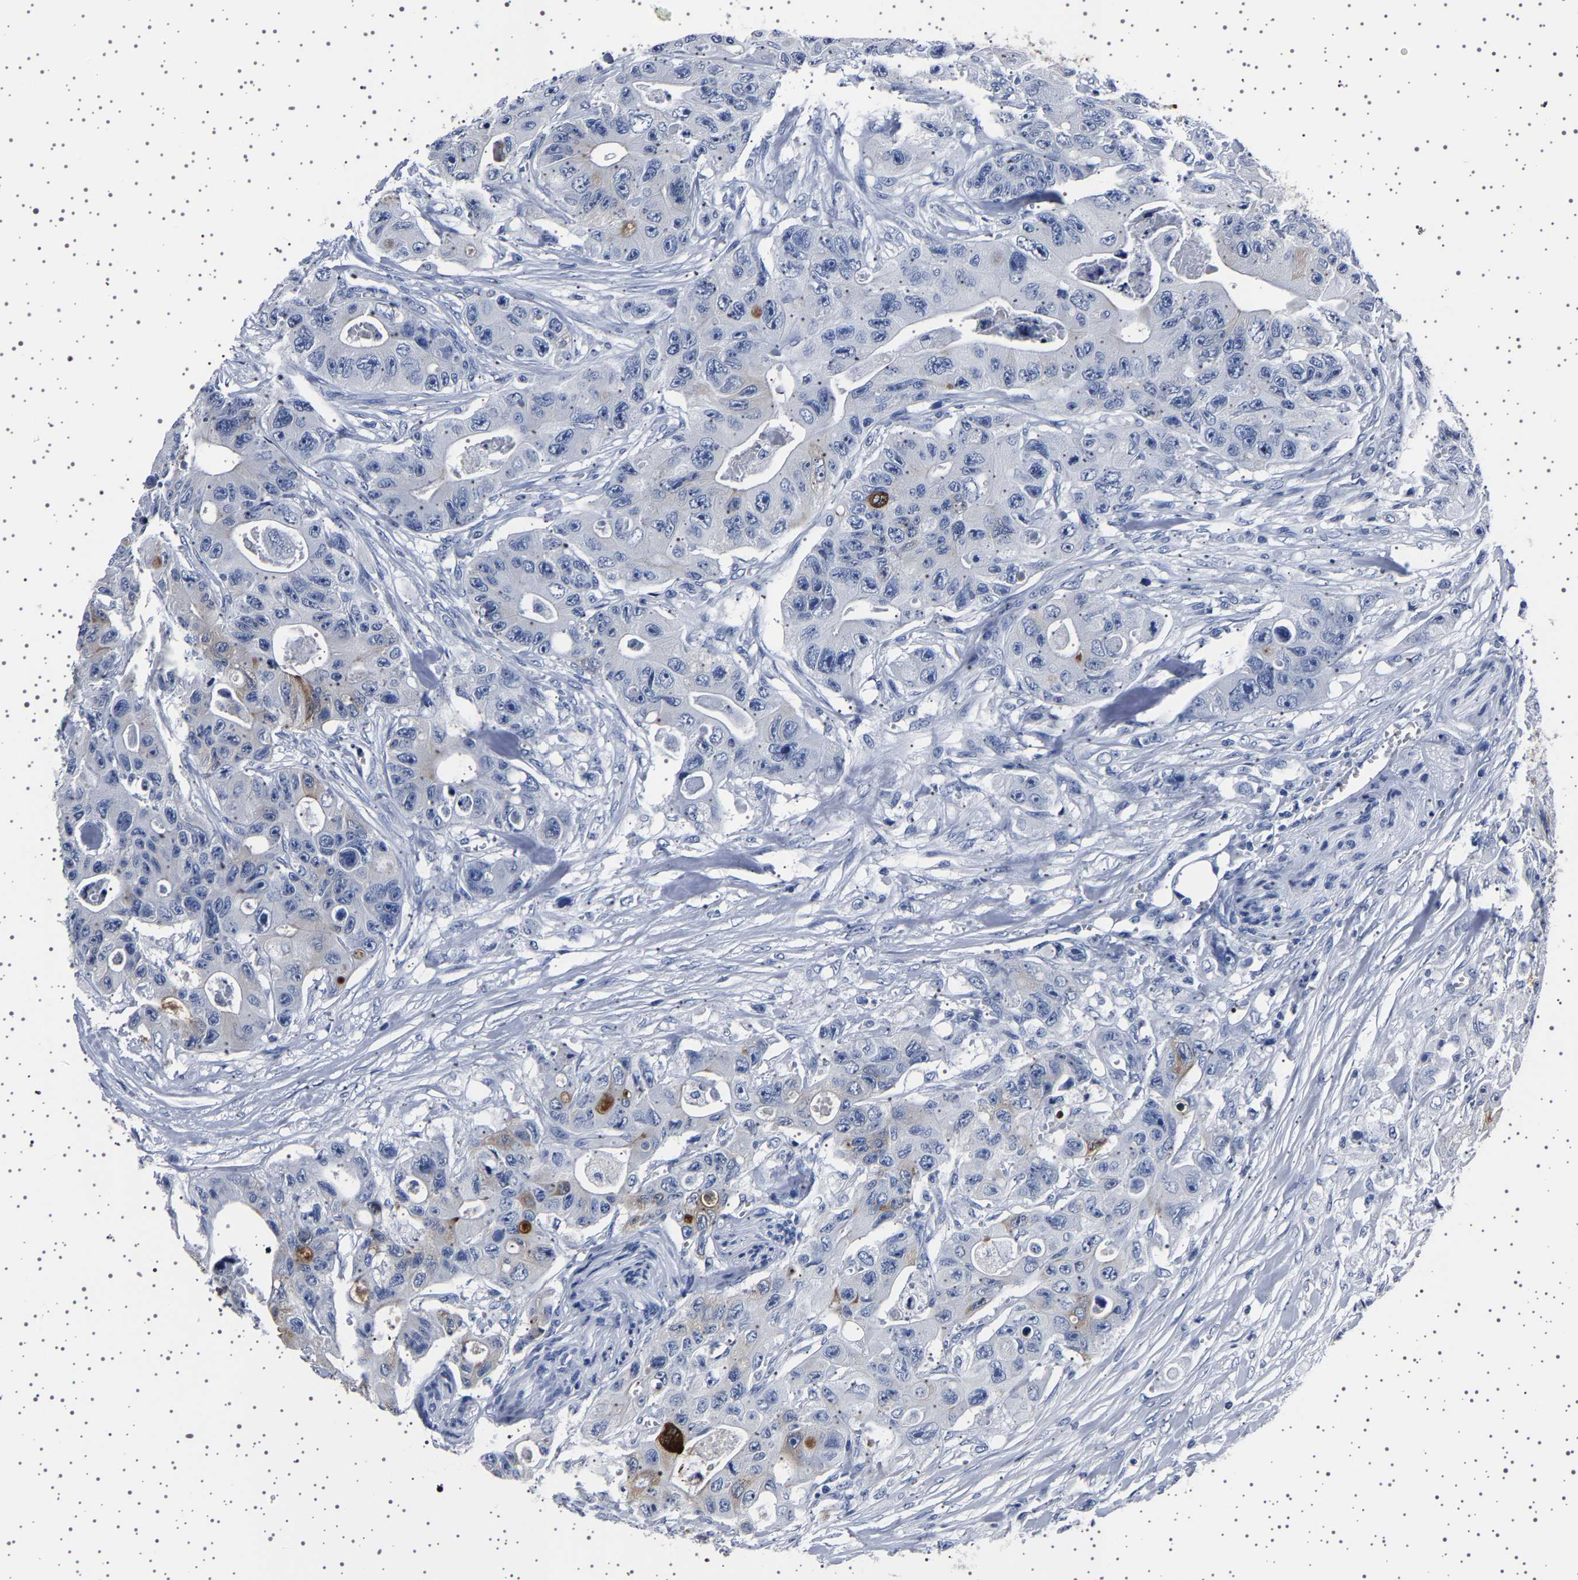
{"staining": {"intensity": "strong", "quantity": "<25%", "location": "cytoplasmic/membranous"}, "tissue": "colorectal cancer", "cell_type": "Tumor cells", "image_type": "cancer", "snomed": [{"axis": "morphology", "description": "Adenocarcinoma, NOS"}, {"axis": "topography", "description": "Colon"}], "caption": "High-magnification brightfield microscopy of colorectal adenocarcinoma stained with DAB (3,3'-diaminobenzidine) (brown) and counterstained with hematoxylin (blue). tumor cells exhibit strong cytoplasmic/membranous positivity is identified in approximately<25% of cells. (DAB (3,3'-diaminobenzidine) IHC with brightfield microscopy, high magnification).", "gene": "TFF3", "patient": {"sex": "female", "age": 46}}